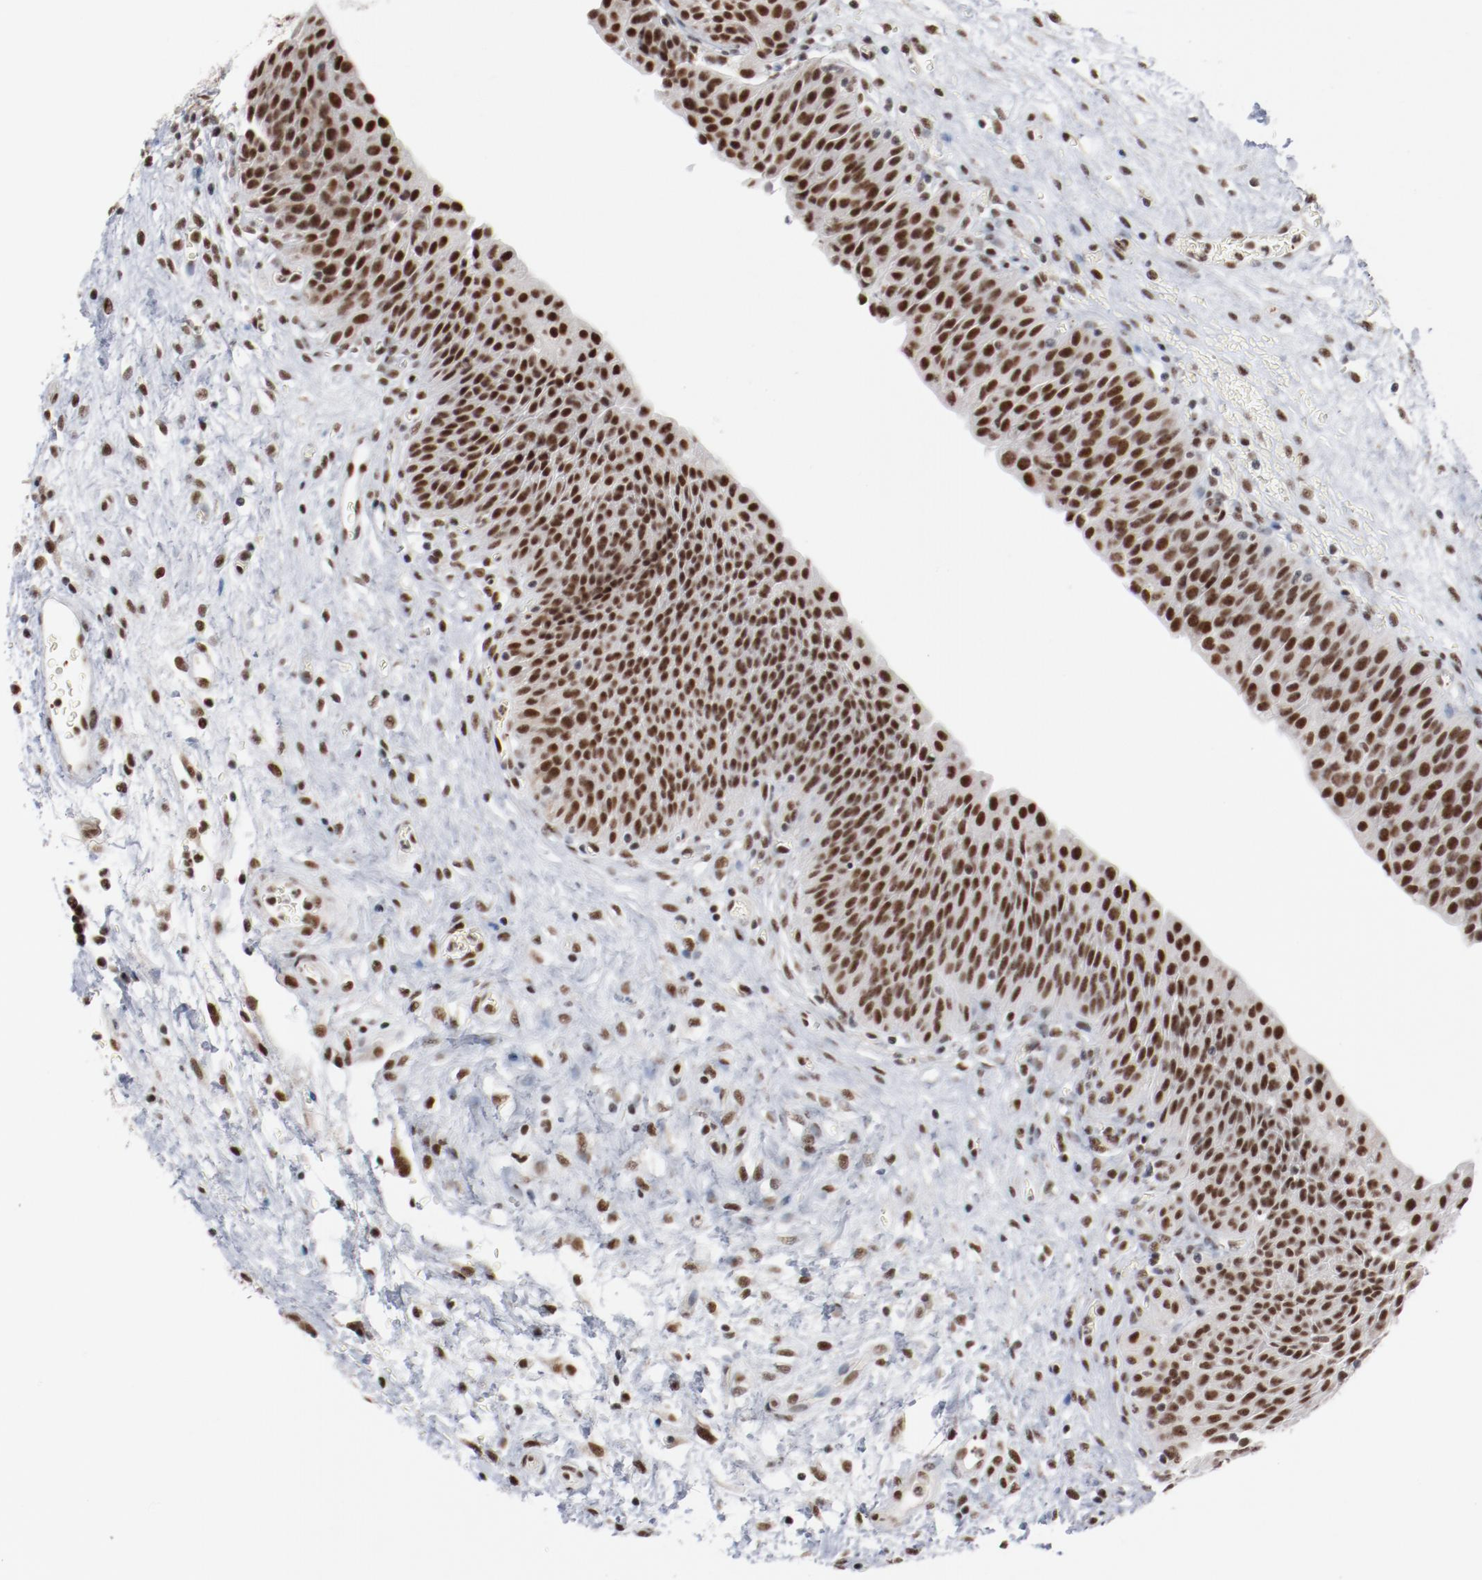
{"staining": {"intensity": "strong", "quantity": ">75%", "location": "nuclear"}, "tissue": "urinary bladder", "cell_type": "Urothelial cells", "image_type": "normal", "snomed": [{"axis": "morphology", "description": "Normal tissue, NOS"}, {"axis": "topography", "description": "Smooth muscle"}, {"axis": "topography", "description": "Urinary bladder"}], "caption": "DAB (3,3'-diaminobenzidine) immunohistochemical staining of unremarkable human urinary bladder reveals strong nuclear protein positivity in about >75% of urothelial cells.", "gene": "BUB3", "patient": {"sex": "male", "age": 35}}